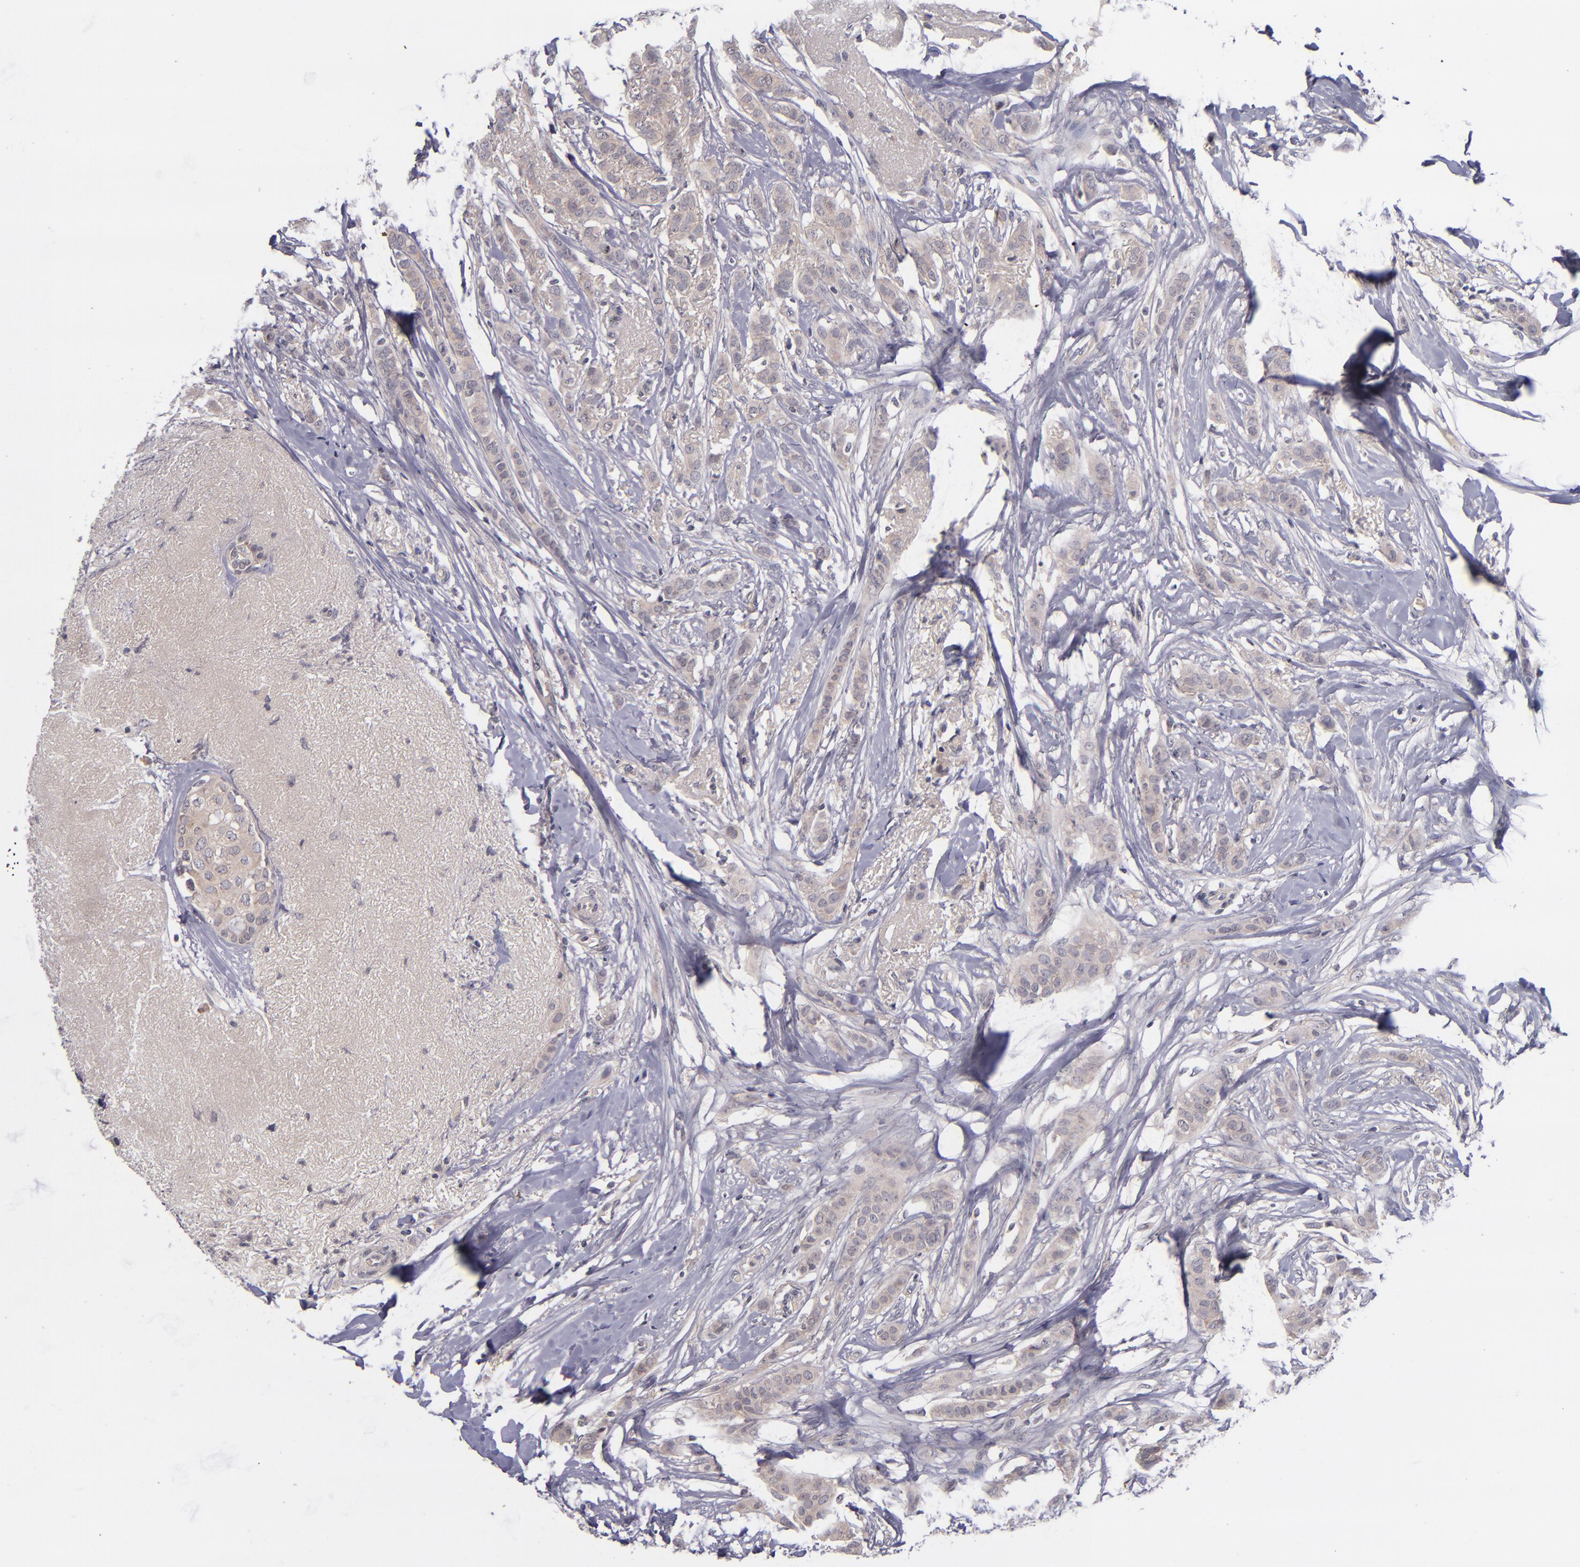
{"staining": {"intensity": "weak", "quantity": ">75%", "location": "cytoplasmic/membranous"}, "tissue": "breast cancer", "cell_type": "Tumor cells", "image_type": "cancer", "snomed": [{"axis": "morphology", "description": "Lobular carcinoma"}, {"axis": "topography", "description": "Breast"}], "caption": "Tumor cells exhibit low levels of weak cytoplasmic/membranous positivity in approximately >75% of cells in breast lobular carcinoma. (Brightfield microscopy of DAB IHC at high magnification).", "gene": "TSC2", "patient": {"sex": "female", "age": 55}}